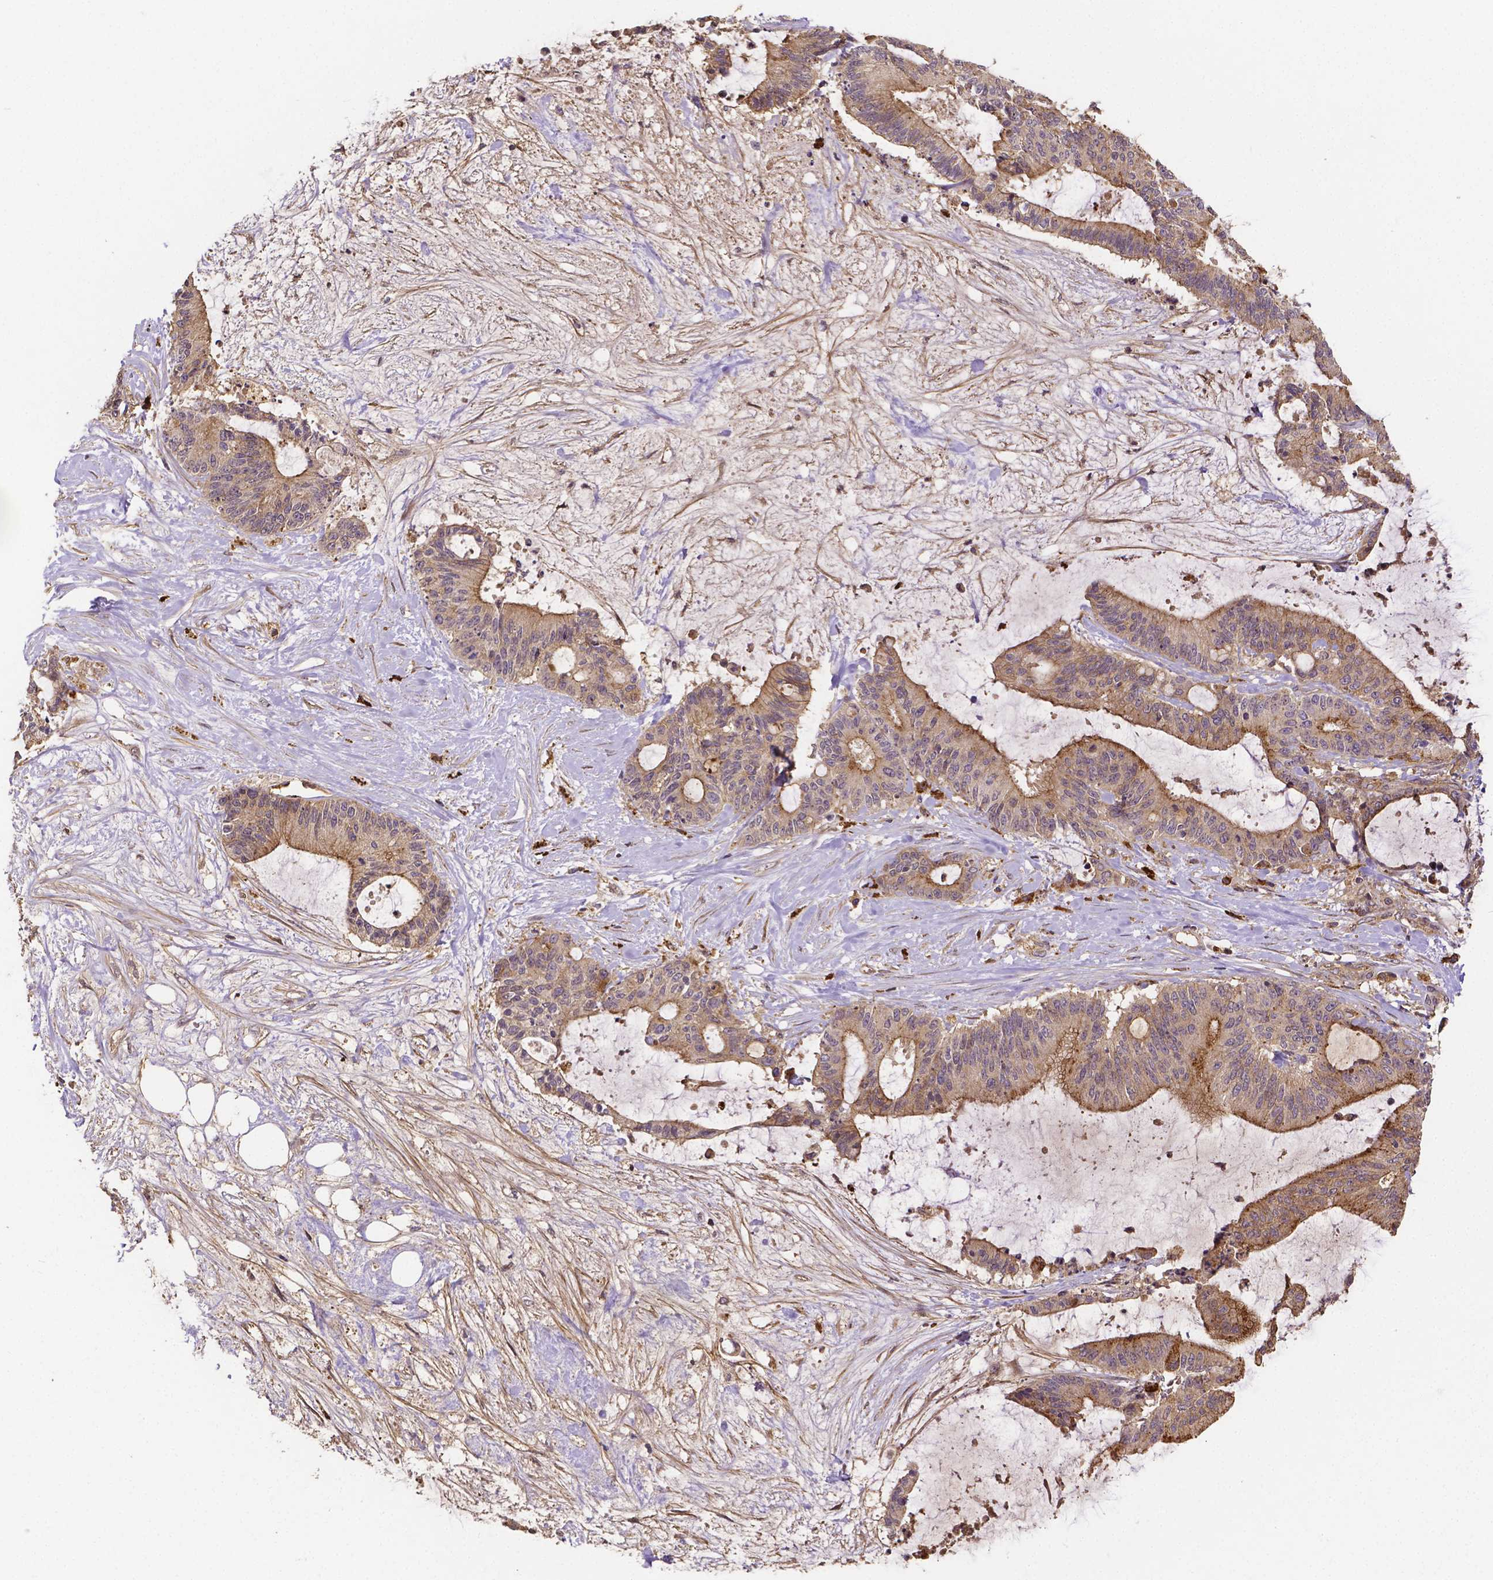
{"staining": {"intensity": "weak", "quantity": ">75%", "location": "cytoplasmic/membranous"}, "tissue": "liver cancer", "cell_type": "Tumor cells", "image_type": "cancer", "snomed": [{"axis": "morphology", "description": "Cholangiocarcinoma"}, {"axis": "topography", "description": "Liver"}], "caption": "DAB (3,3'-diaminobenzidine) immunohistochemical staining of human cholangiocarcinoma (liver) exhibits weak cytoplasmic/membranous protein expression in about >75% of tumor cells.", "gene": "RNF123", "patient": {"sex": "female", "age": 73}}